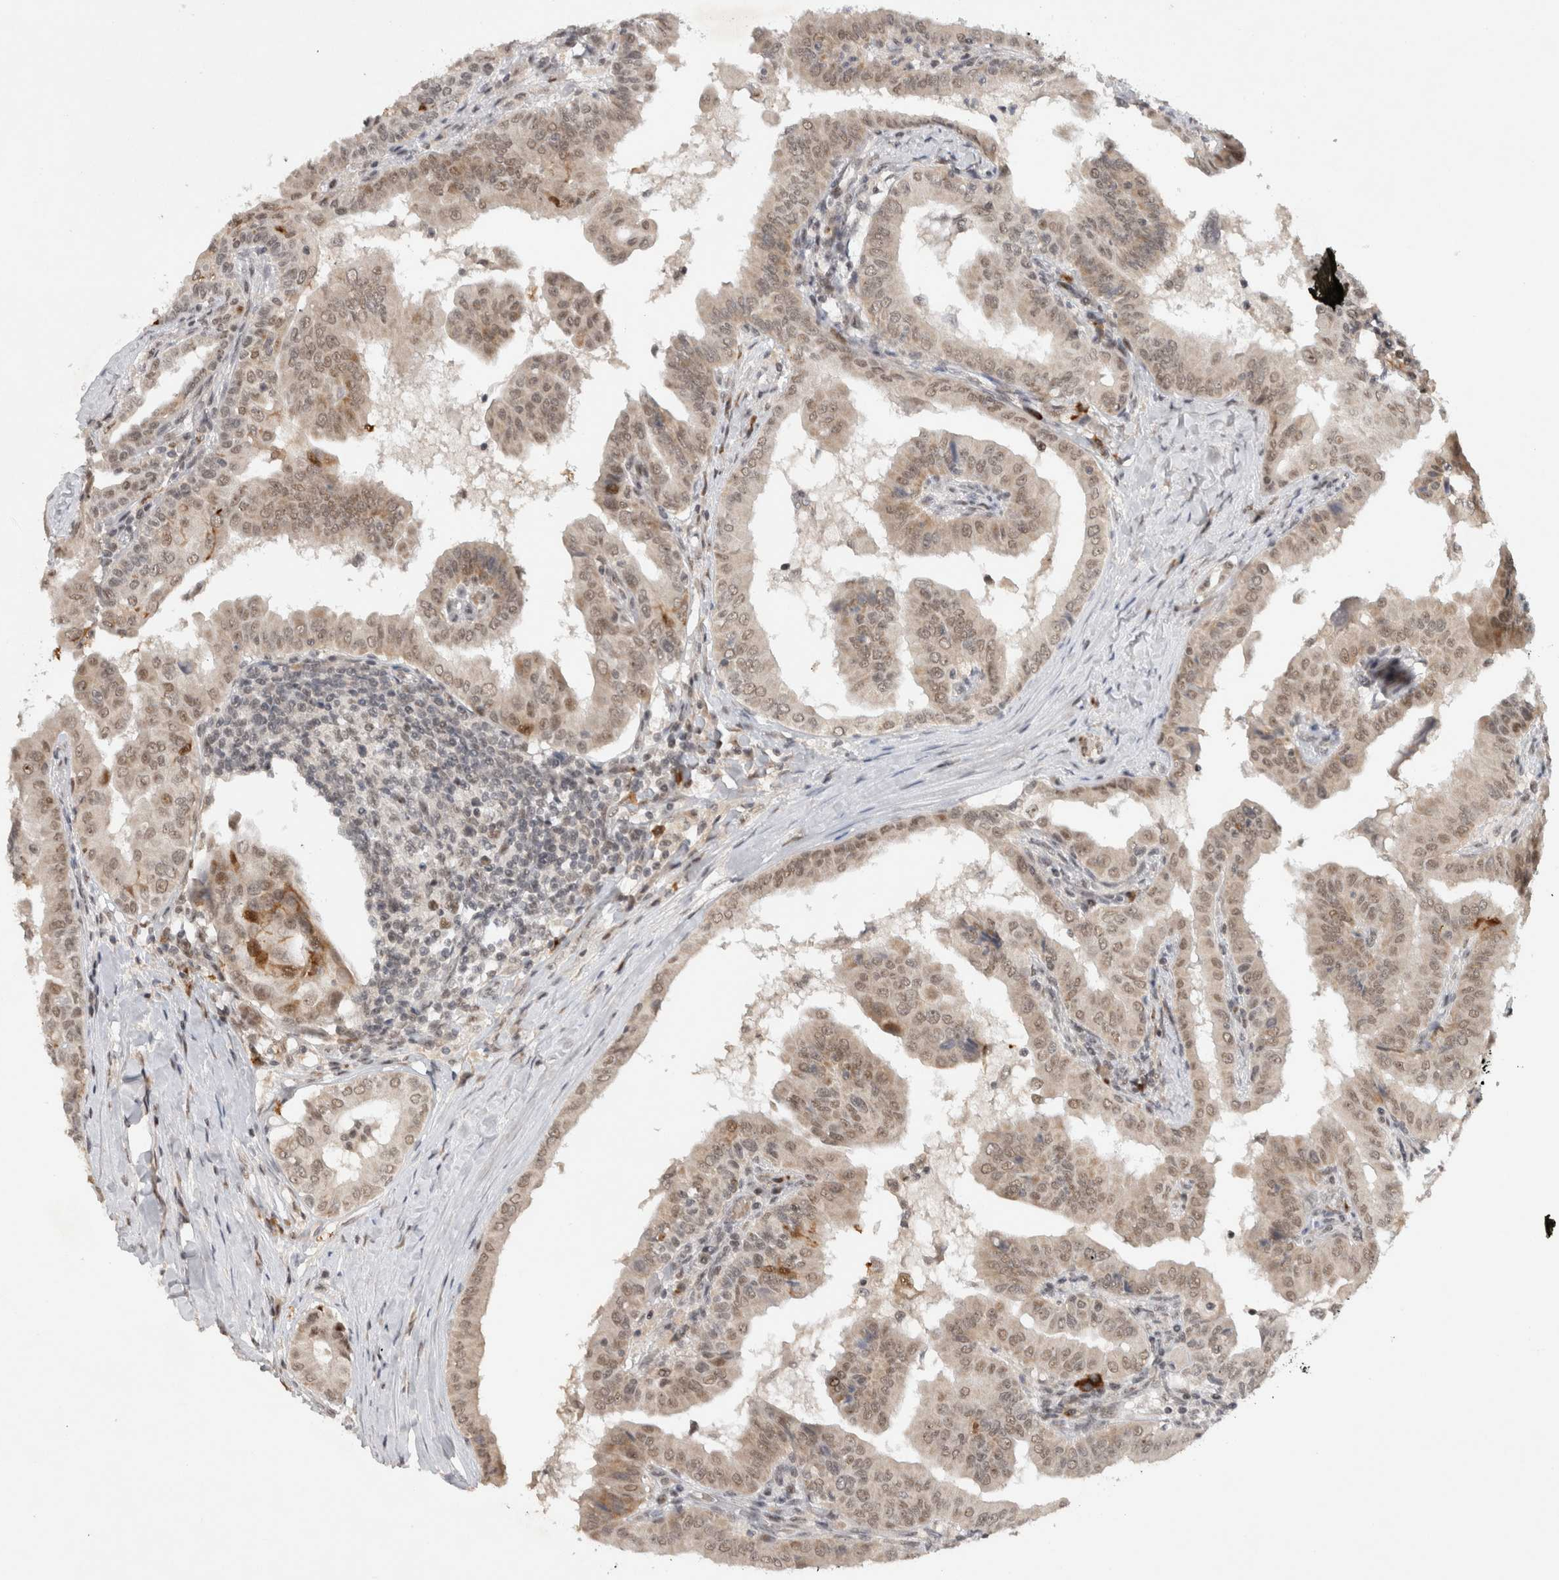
{"staining": {"intensity": "weak", "quantity": ">75%", "location": "nuclear"}, "tissue": "thyroid cancer", "cell_type": "Tumor cells", "image_type": "cancer", "snomed": [{"axis": "morphology", "description": "Papillary adenocarcinoma, NOS"}, {"axis": "topography", "description": "Thyroid gland"}], "caption": "DAB (3,3'-diaminobenzidine) immunohistochemical staining of human papillary adenocarcinoma (thyroid) displays weak nuclear protein positivity in approximately >75% of tumor cells. (Stains: DAB (3,3'-diaminobenzidine) in brown, nuclei in blue, Microscopy: brightfield microscopy at high magnification).", "gene": "HESX1", "patient": {"sex": "male", "age": 33}}